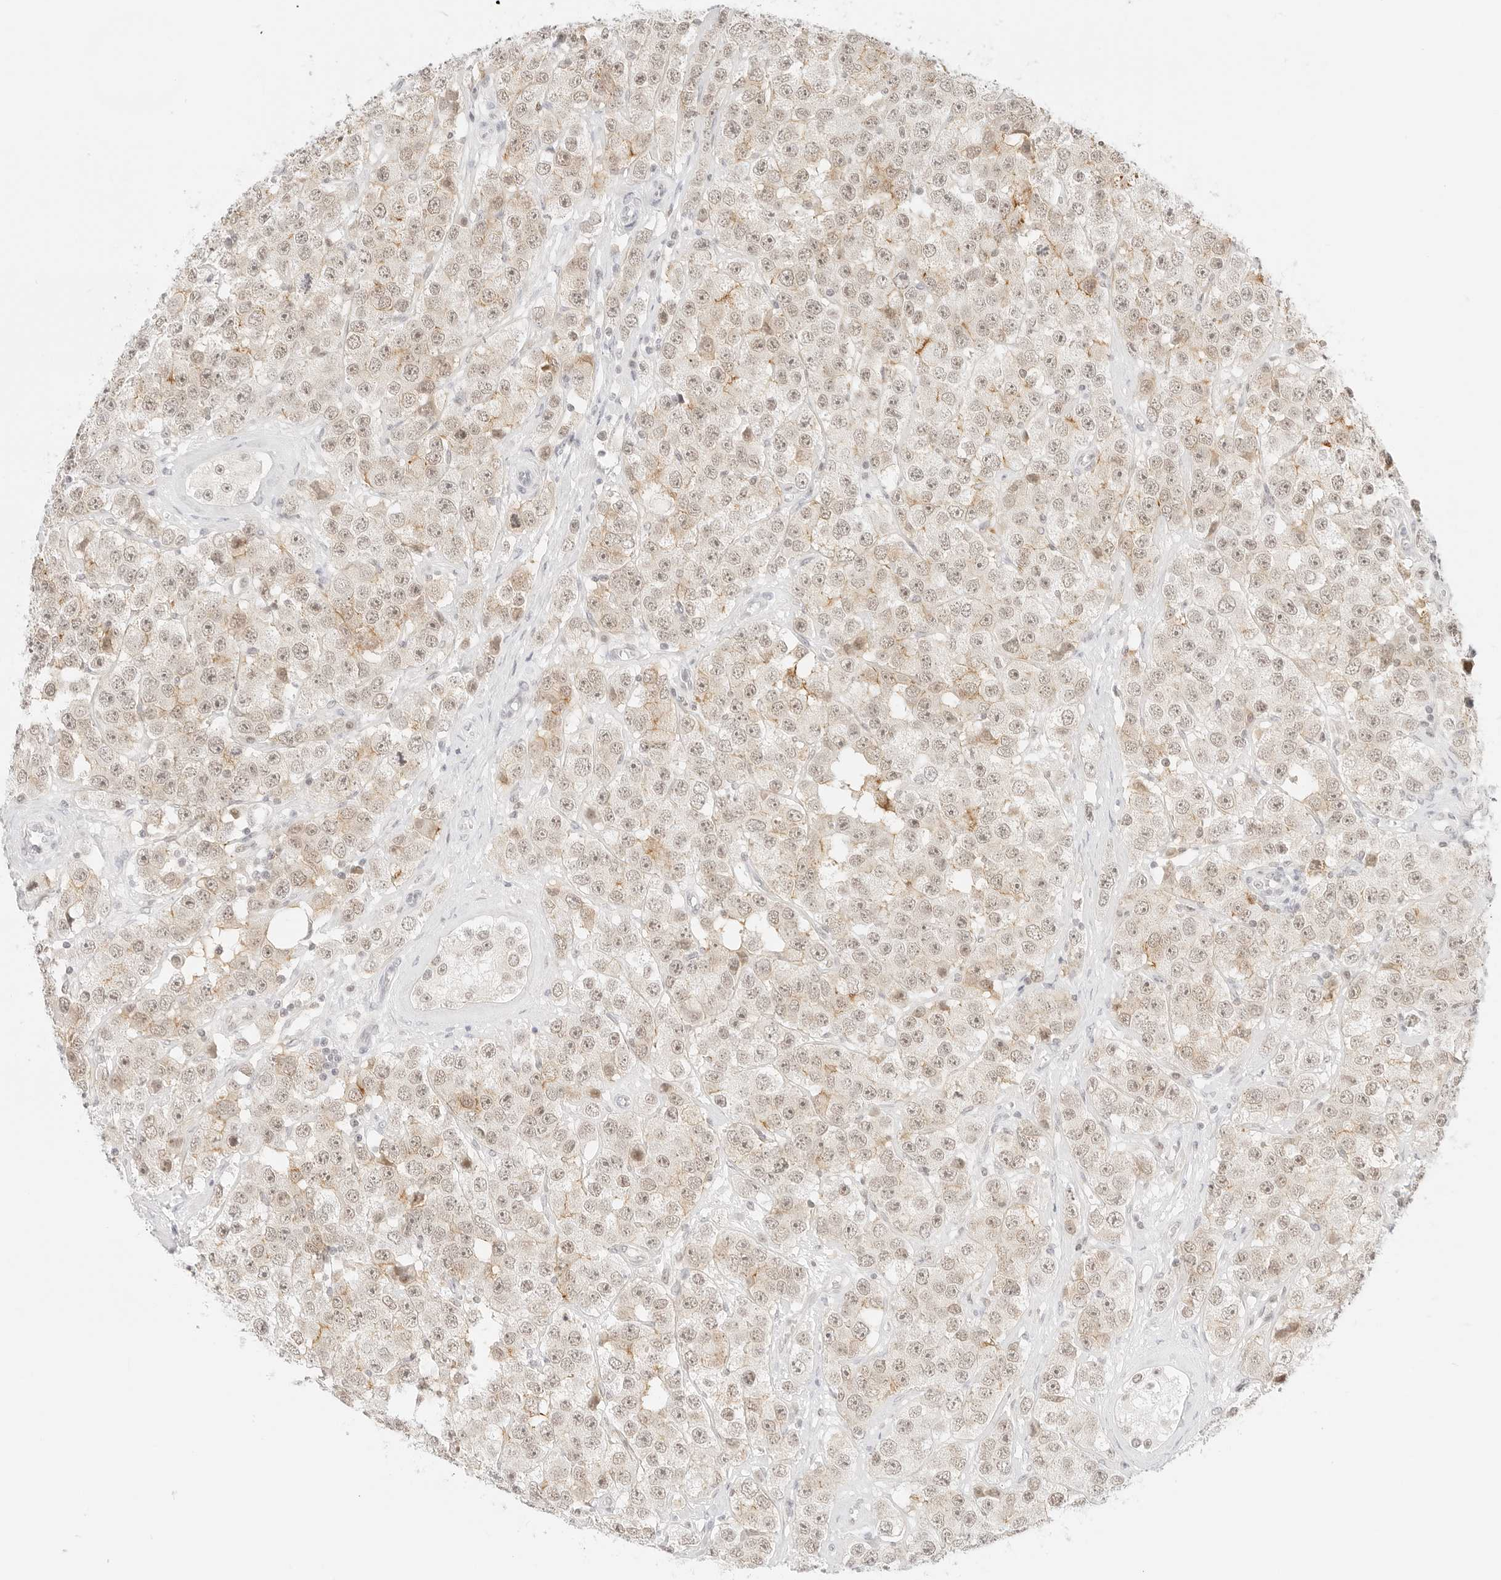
{"staining": {"intensity": "weak", "quantity": "25%-75%", "location": "cytoplasmic/membranous,nuclear"}, "tissue": "testis cancer", "cell_type": "Tumor cells", "image_type": "cancer", "snomed": [{"axis": "morphology", "description": "Seminoma, NOS"}, {"axis": "topography", "description": "Testis"}], "caption": "Brown immunohistochemical staining in testis cancer (seminoma) demonstrates weak cytoplasmic/membranous and nuclear staining in about 25%-75% of tumor cells.", "gene": "ITGA6", "patient": {"sex": "male", "age": 28}}